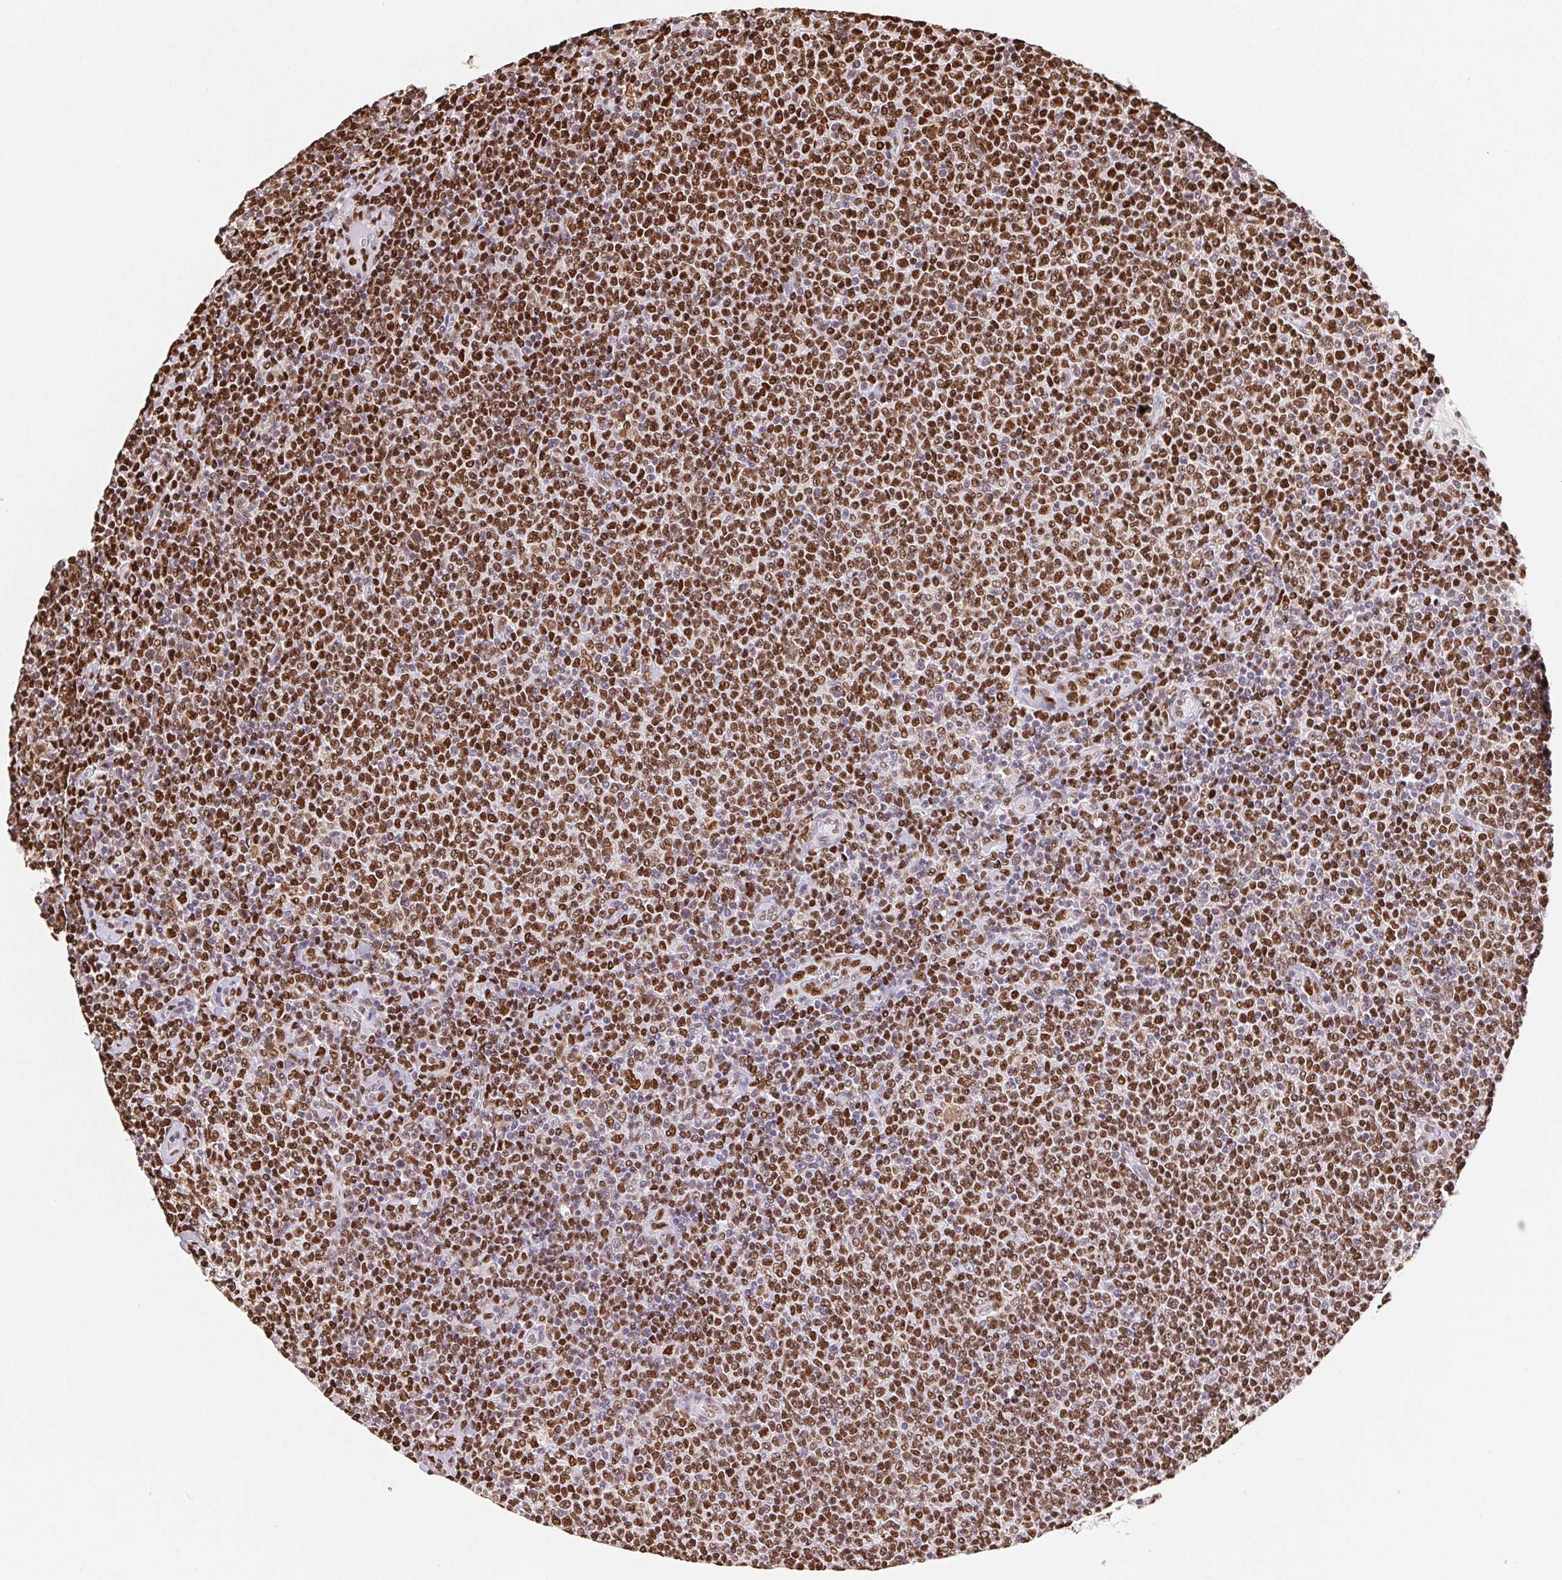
{"staining": {"intensity": "strong", "quantity": ">75%", "location": "nuclear"}, "tissue": "lymphoma", "cell_type": "Tumor cells", "image_type": "cancer", "snomed": [{"axis": "morphology", "description": "Malignant lymphoma, non-Hodgkin's type, Low grade"}, {"axis": "topography", "description": "Lymph node"}], "caption": "Strong nuclear positivity is present in approximately >75% of tumor cells in lymphoma.", "gene": "SET", "patient": {"sex": "male", "age": 52}}